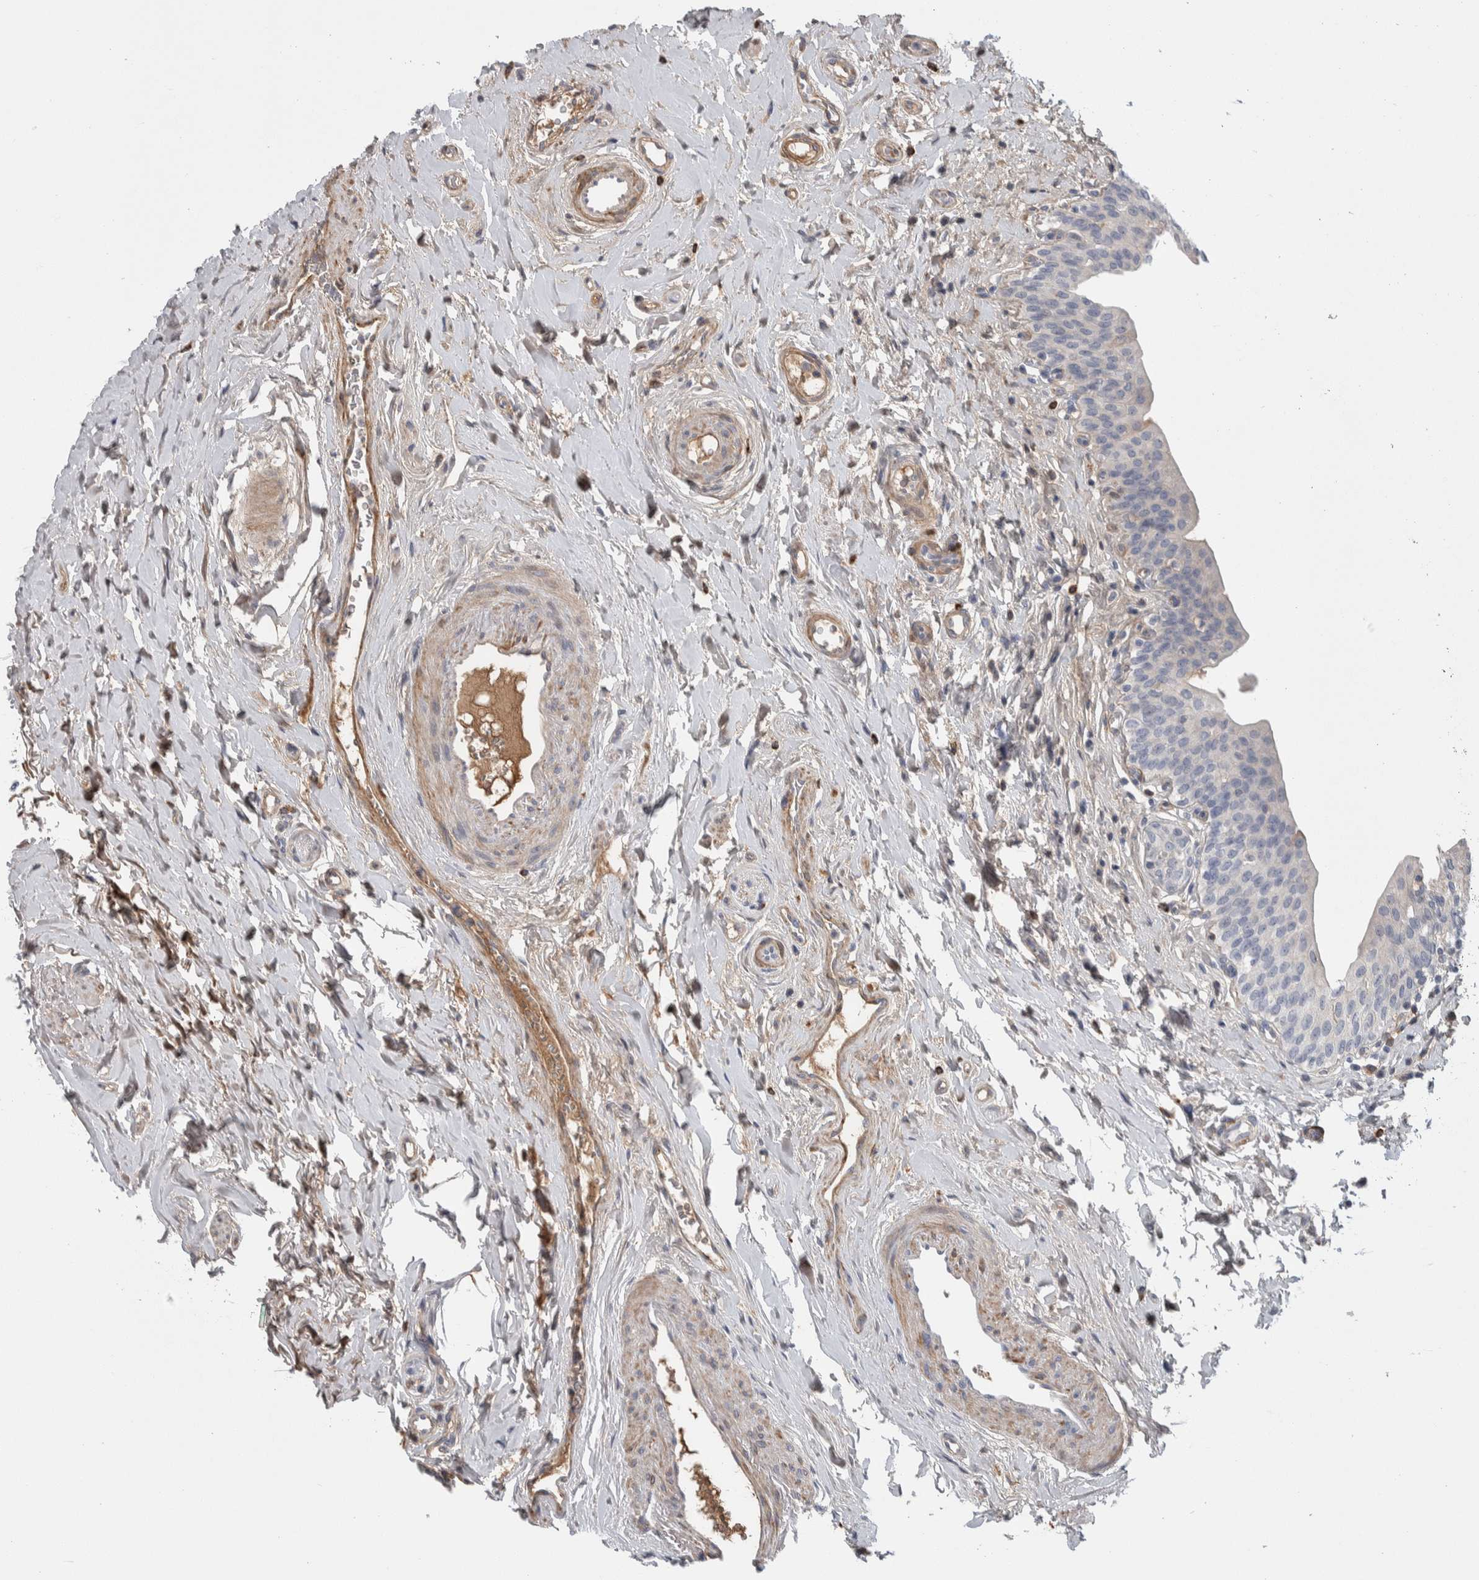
{"staining": {"intensity": "negative", "quantity": "none", "location": "none"}, "tissue": "urinary bladder", "cell_type": "Urothelial cells", "image_type": "normal", "snomed": [{"axis": "morphology", "description": "Normal tissue, NOS"}, {"axis": "topography", "description": "Urinary bladder"}], "caption": "Immunohistochemistry (IHC) of benign human urinary bladder demonstrates no expression in urothelial cells. (IHC, brightfield microscopy, high magnification).", "gene": "PSMG3", "patient": {"sex": "male", "age": 83}}